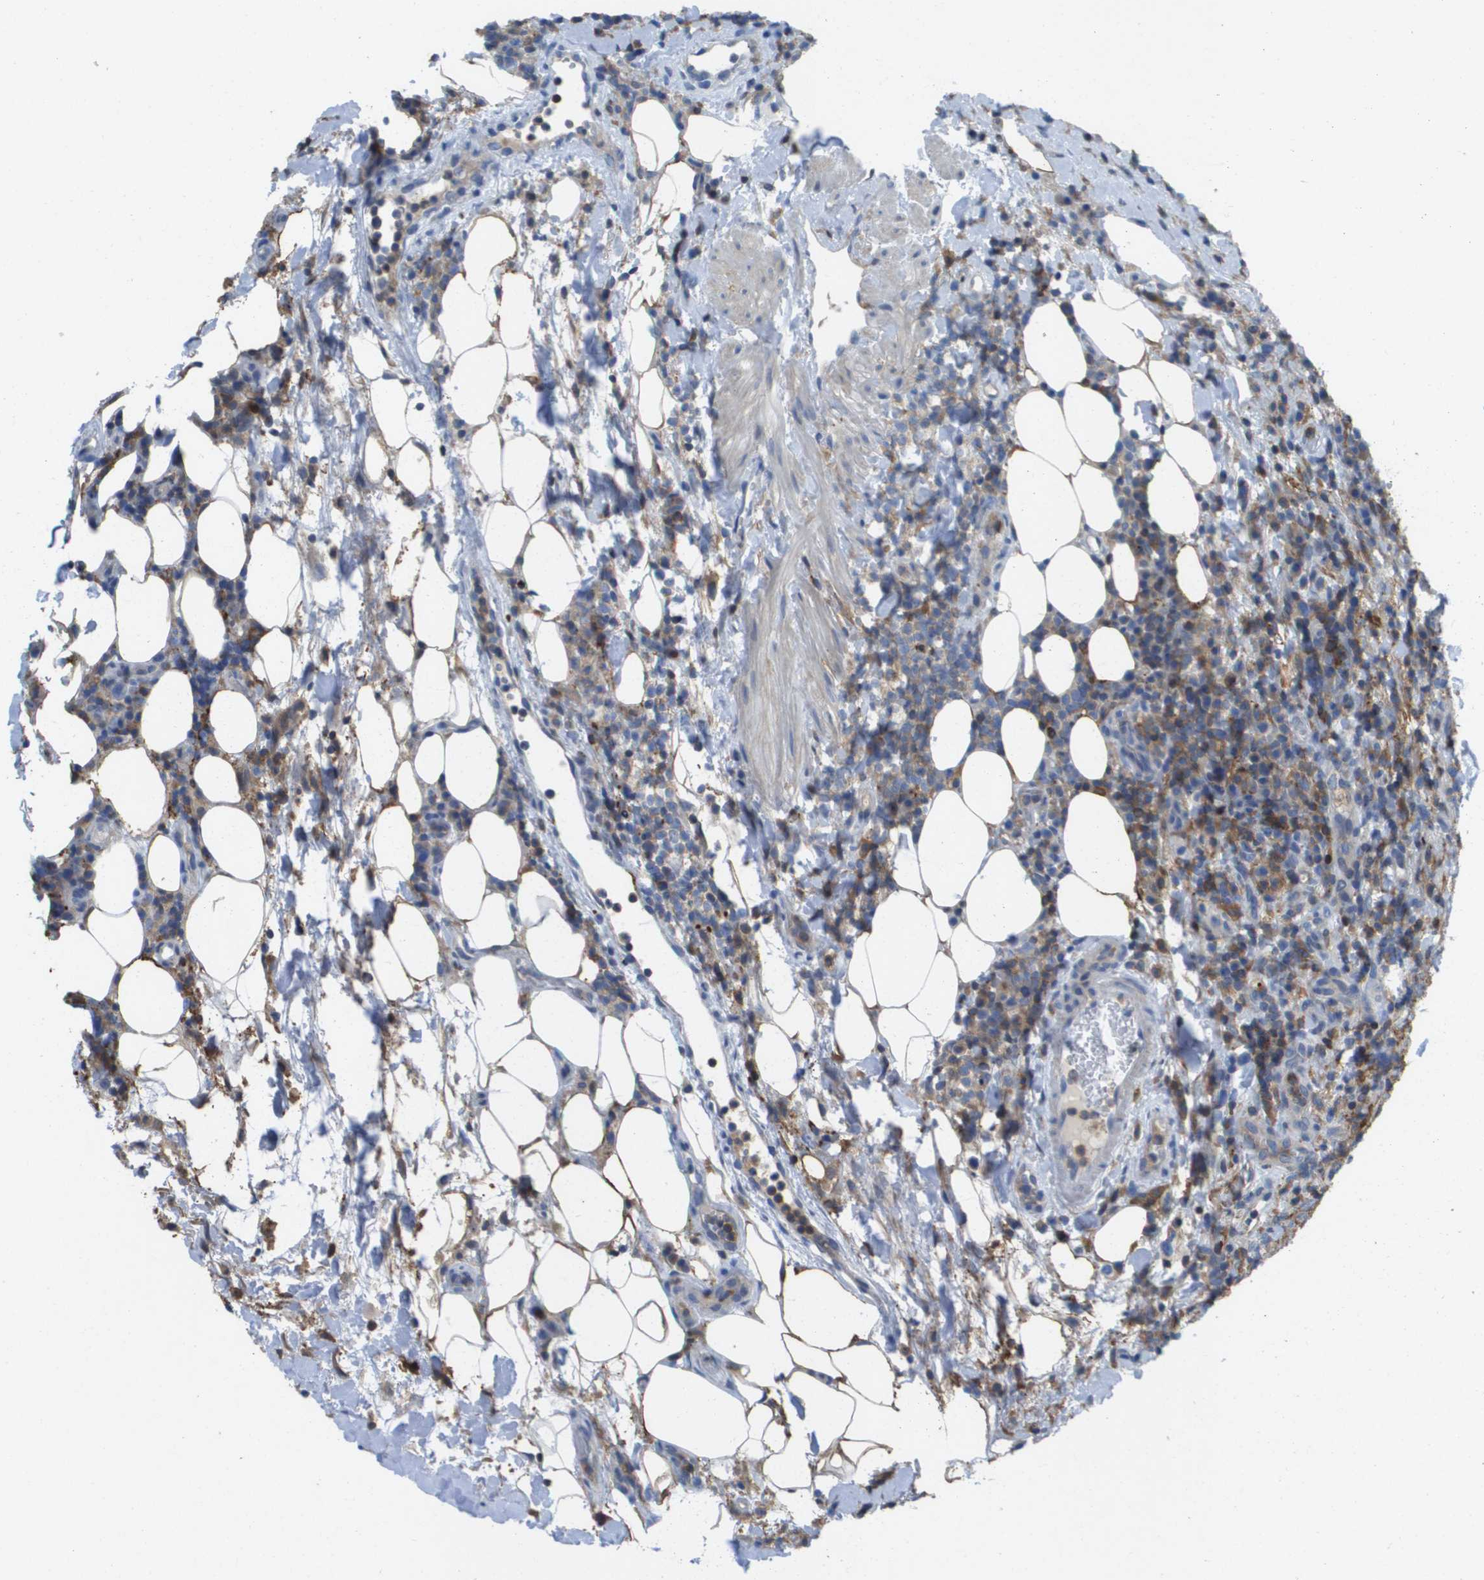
{"staining": {"intensity": "moderate", "quantity": "25%-75%", "location": "cytoplasmic/membranous"}, "tissue": "lymphoma", "cell_type": "Tumor cells", "image_type": "cancer", "snomed": [{"axis": "morphology", "description": "Malignant lymphoma, non-Hodgkin's type, High grade"}, {"axis": "topography", "description": "Lymph node"}], "caption": "Lymphoma was stained to show a protein in brown. There is medium levels of moderate cytoplasmic/membranous expression in about 25%-75% of tumor cells.", "gene": "PASK", "patient": {"sex": "female", "age": 76}}